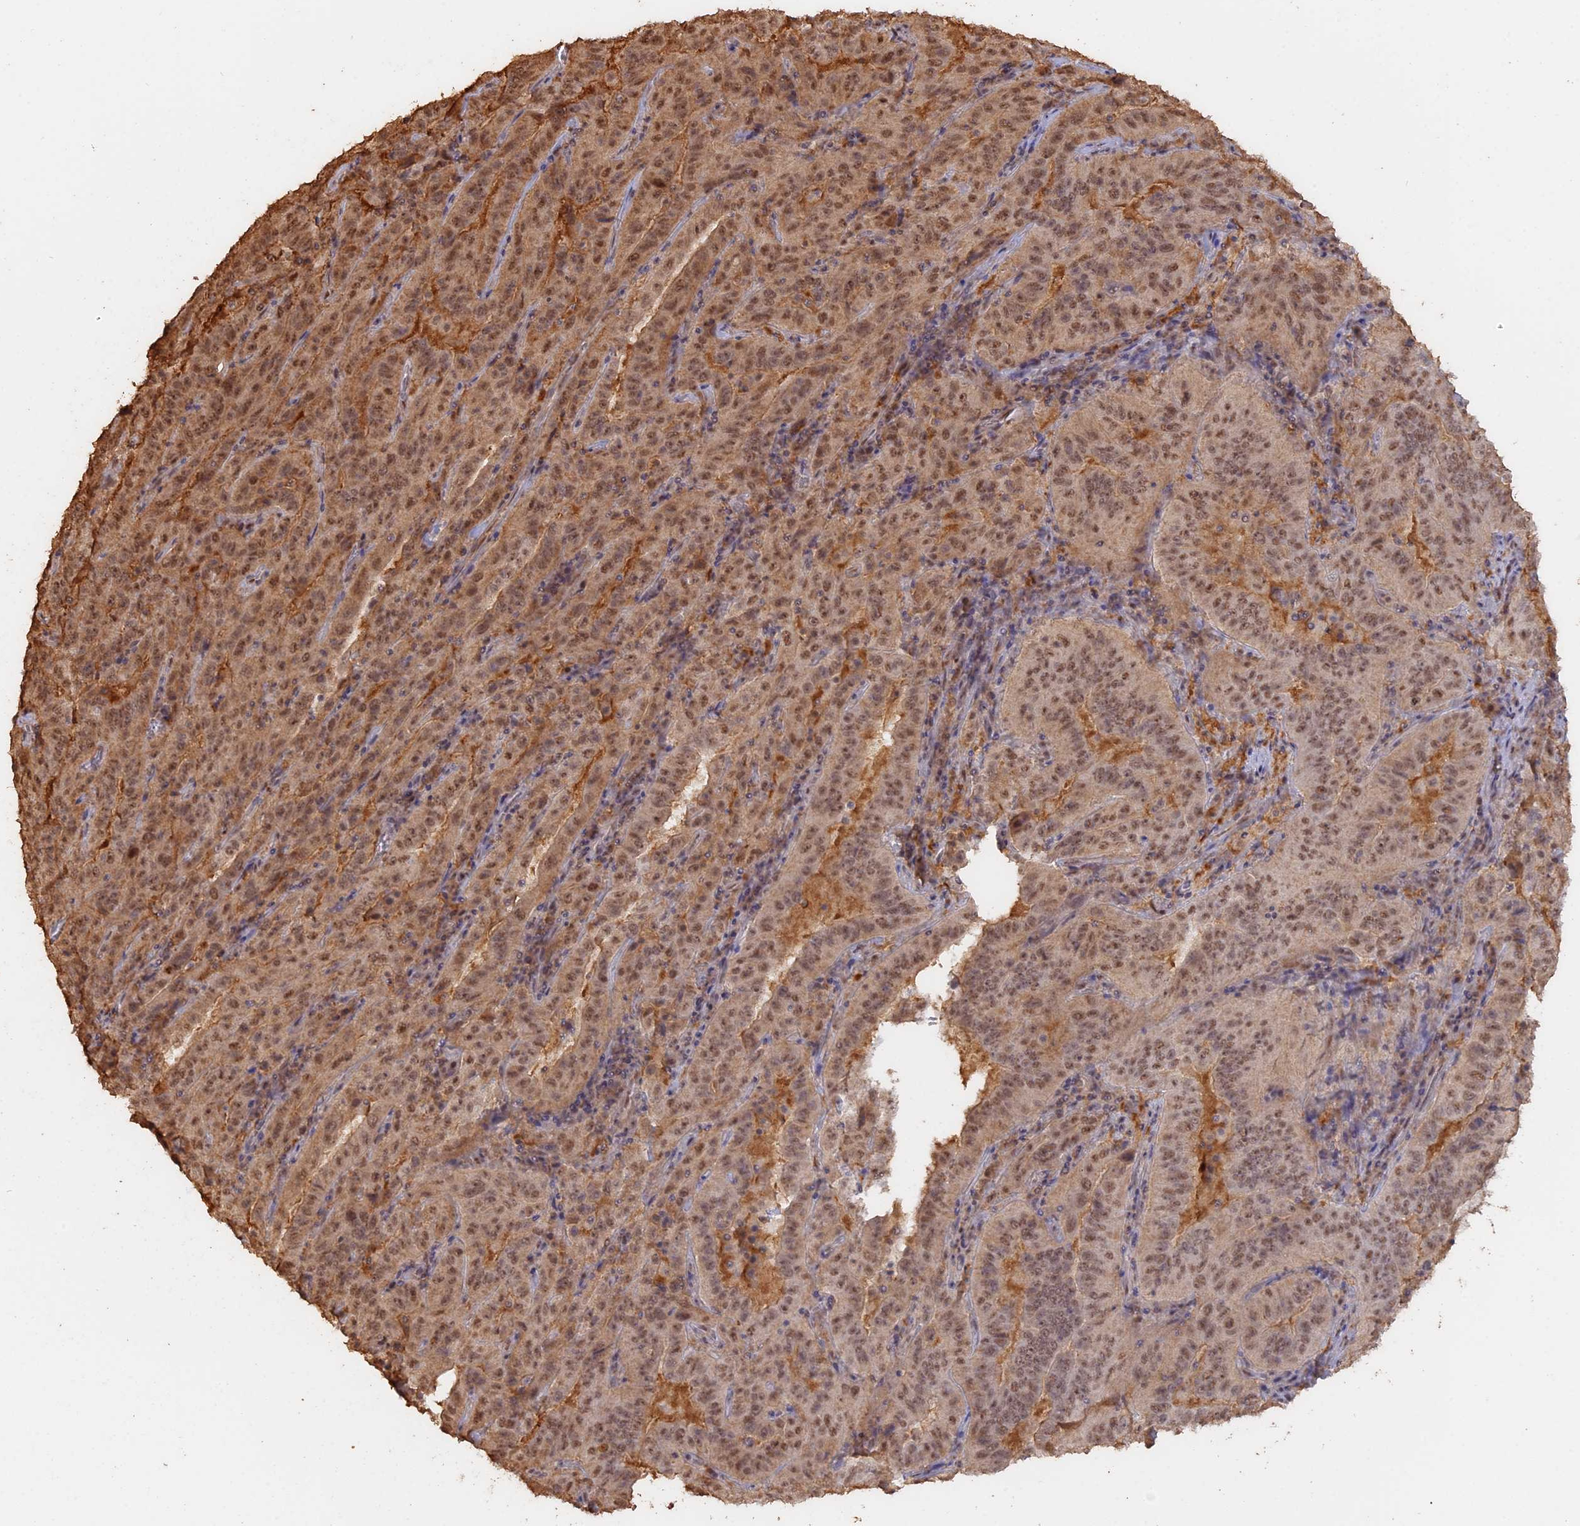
{"staining": {"intensity": "moderate", "quantity": ">75%", "location": "cytoplasmic/membranous,nuclear"}, "tissue": "pancreatic cancer", "cell_type": "Tumor cells", "image_type": "cancer", "snomed": [{"axis": "morphology", "description": "Adenocarcinoma, NOS"}, {"axis": "topography", "description": "Pancreas"}], "caption": "This photomicrograph reveals immunohistochemistry staining of human pancreatic cancer (adenocarcinoma), with medium moderate cytoplasmic/membranous and nuclear positivity in approximately >75% of tumor cells.", "gene": "PSMC6", "patient": {"sex": "male", "age": 63}}